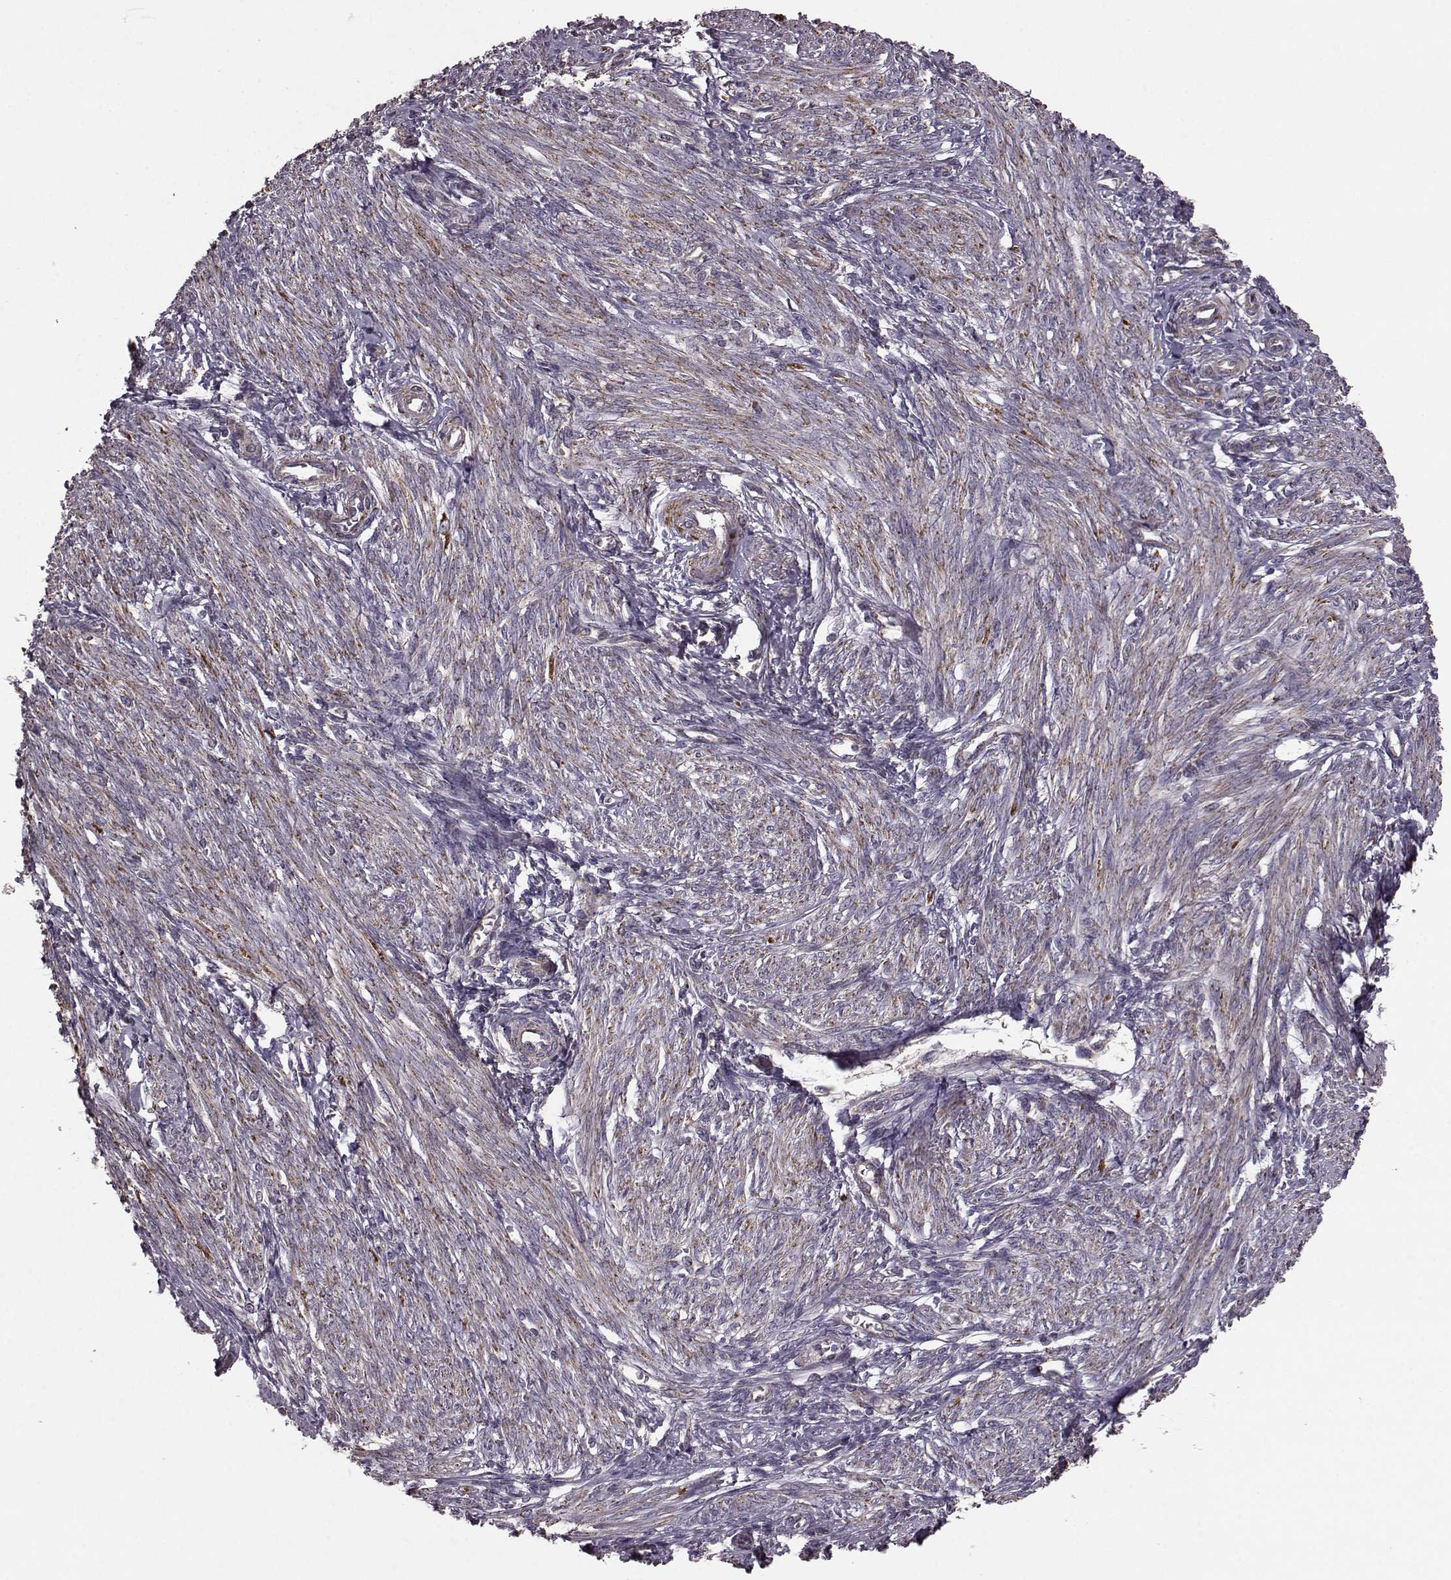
{"staining": {"intensity": "weak", "quantity": "<25%", "location": "cytoplasmic/membranous"}, "tissue": "endometrium", "cell_type": "Cells in endometrial stroma", "image_type": "normal", "snomed": [{"axis": "morphology", "description": "Normal tissue, NOS"}, {"axis": "topography", "description": "Endometrium"}], "caption": "Immunohistochemical staining of unremarkable human endometrium displays no significant positivity in cells in endometrial stroma.", "gene": "PUDP", "patient": {"sex": "female", "age": 42}}